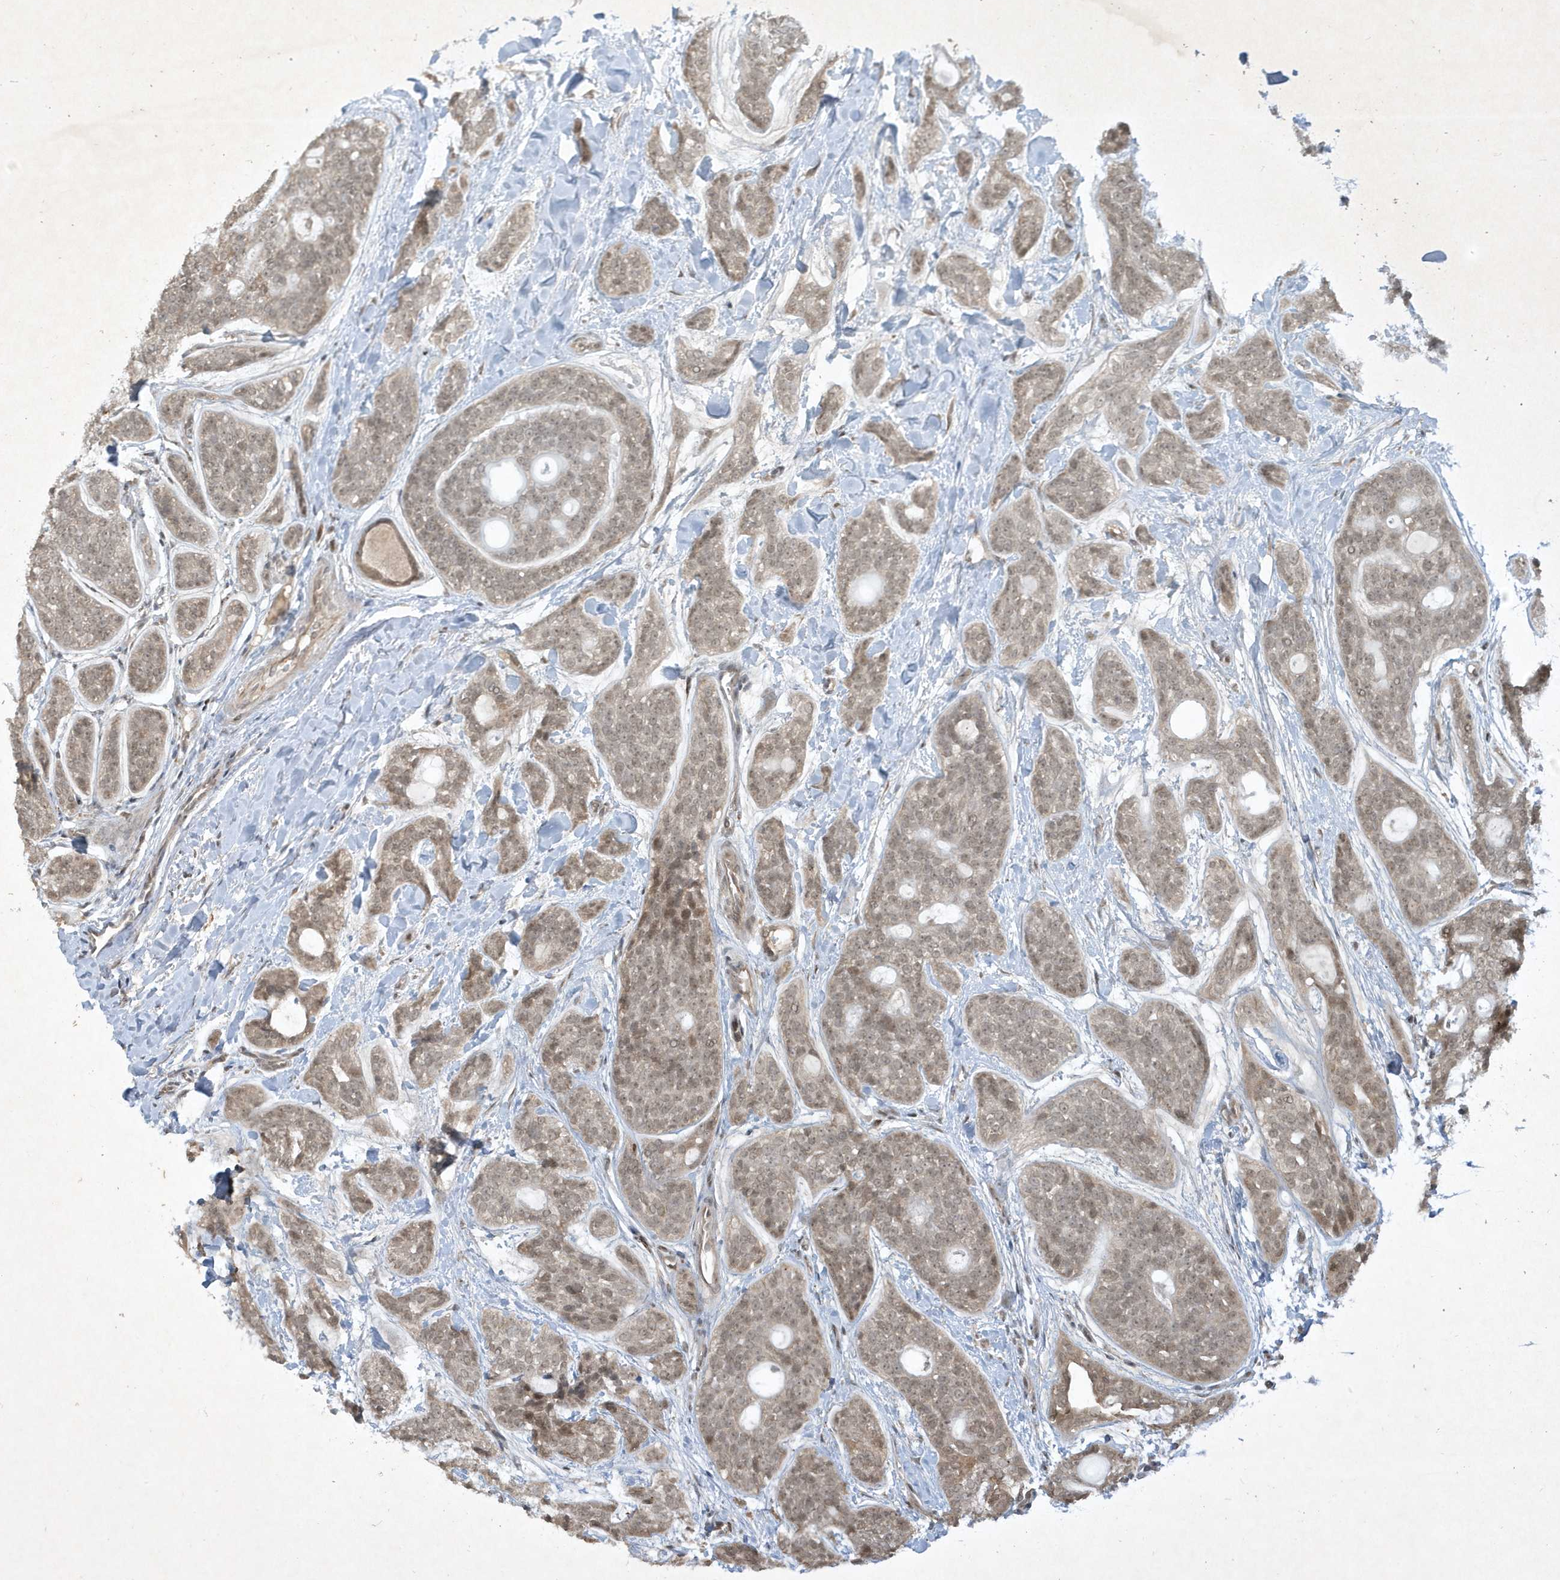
{"staining": {"intensity": "weak", "quantity": "25%-75%", "location": "nuclear"}, "tissue": "head and neck cancer", "cell_type": "Tumor cells", "image_type": "cancer", "snomed": [{"axis": "morphology", "description": "Adenocarcinoma, NOS"}, {"axis": "topography", "description": "Head-Neck"}], "caption": "A histopathology image of adenocarcinoma (head and neck) stained for a protein shows weak nuclear brown staining in tumor cells. (brown staining indicates protein expression, while blue staining denotes nuclei).", "gene": "ZNF213", "patient": {"sex": "male", "age": 66}}